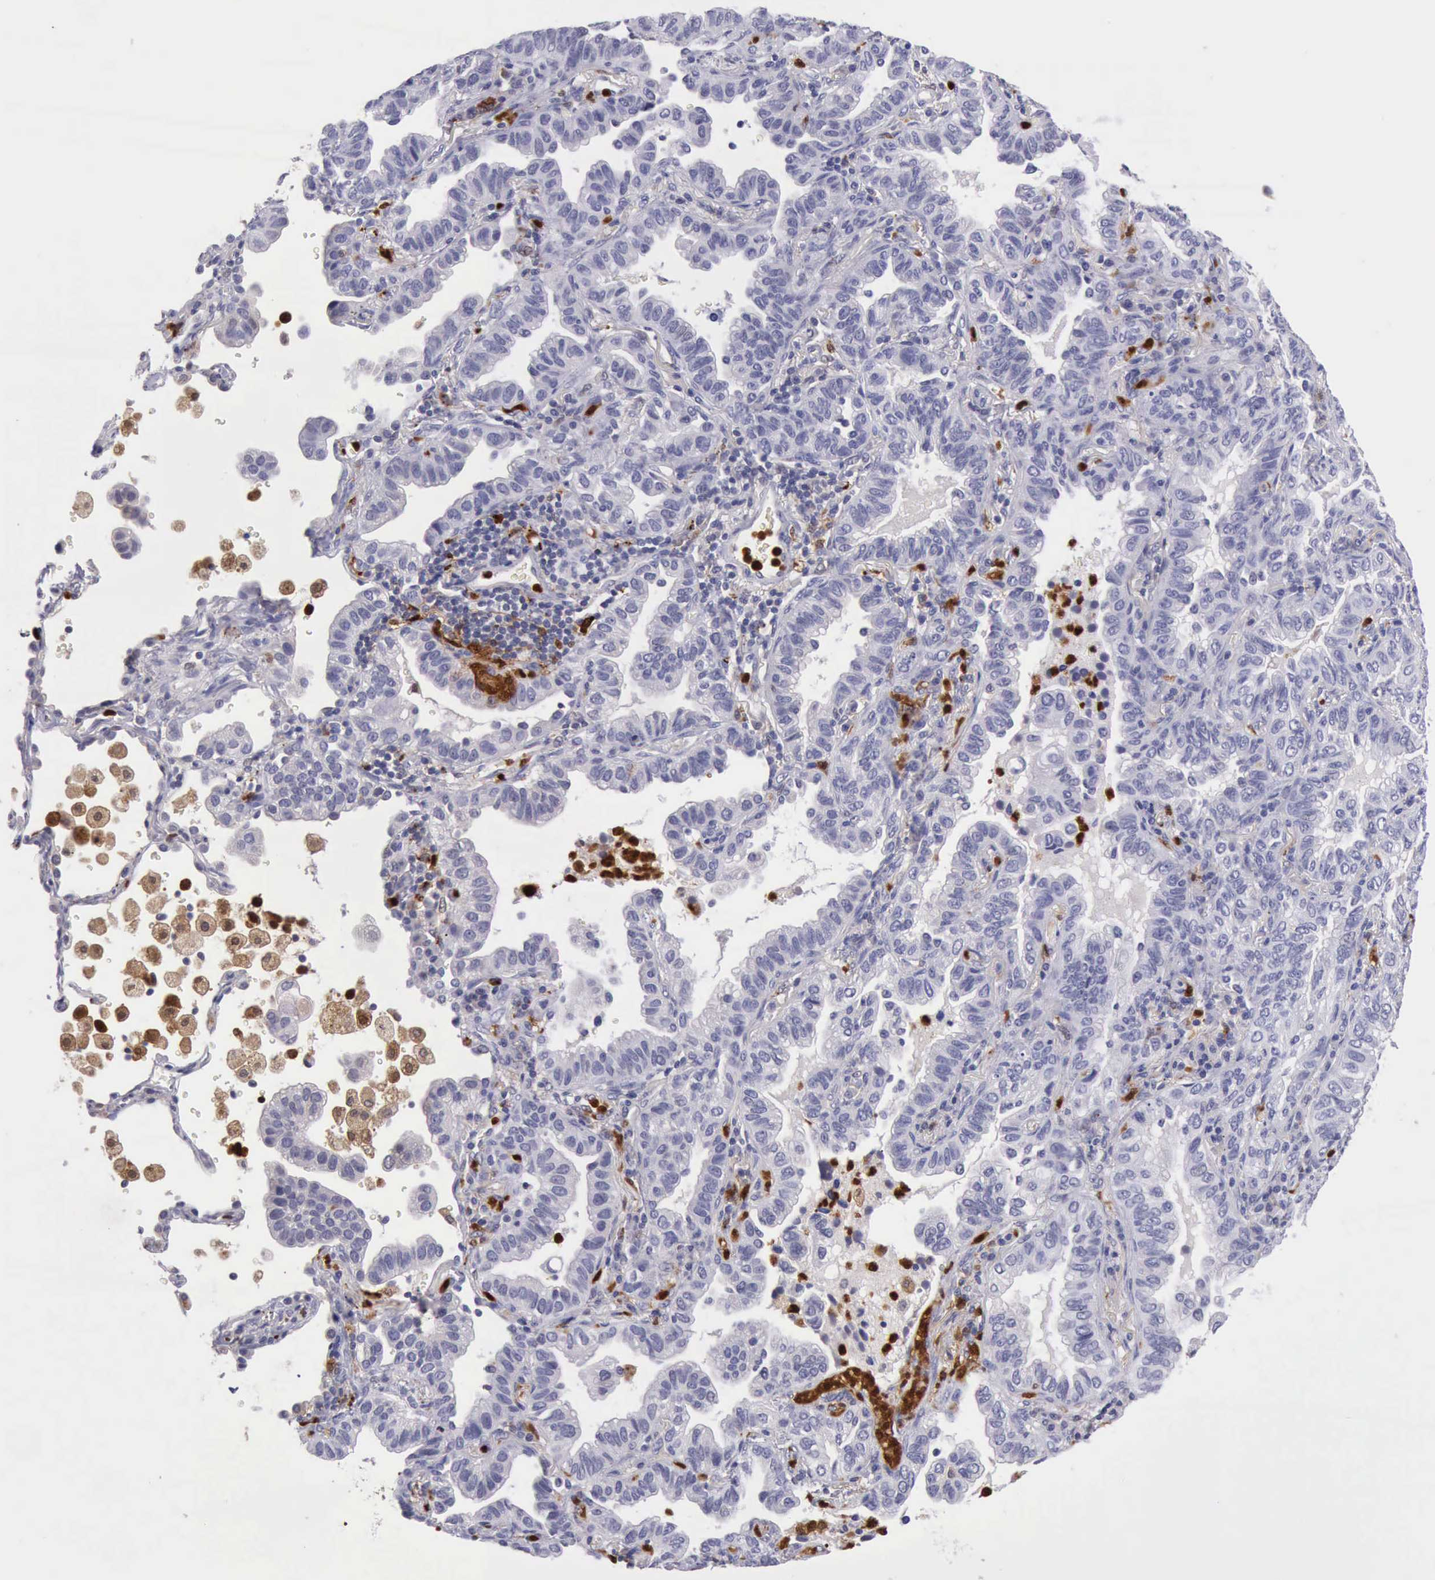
{"staining": {"intensity": "negative", "quantity": "none", "location": "none"}, "tissue": "lung cancer", "cell_type": "Tumor cells", "image_type": "cancer", "snomed": [{"axis": "morphology", "description": "Adenocarcinoma, NOS"}, {"axis": "topography", "description": "Lung"}], "caption": "DAB (3,3'-diaminobenzidine) immunohistochemical staining of adenocarcinoma (lung) reveals no significant positivity in tumor cells.", "gene": "CSTA", "patient": {"sex": "female", "age": 50}}